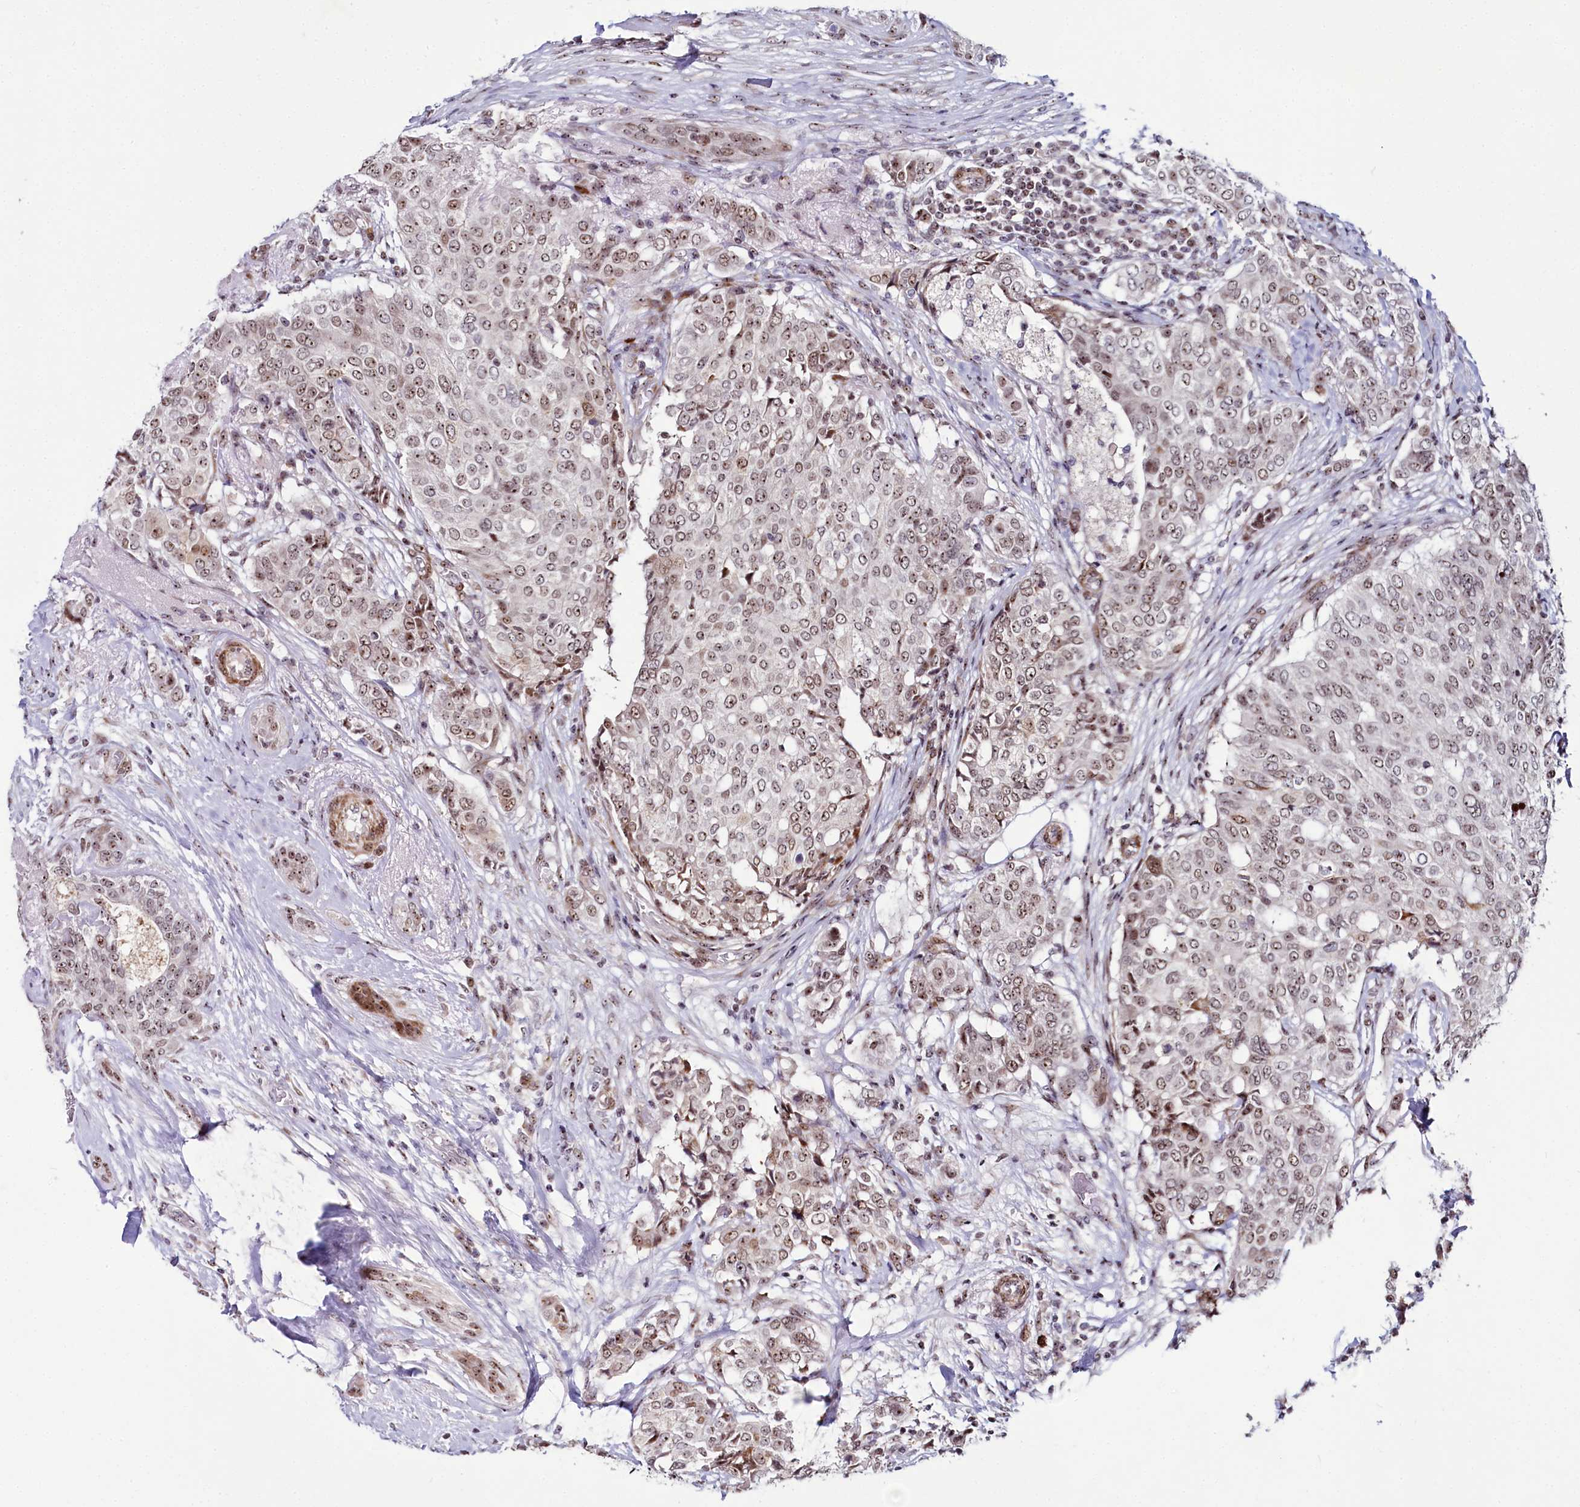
{"staining": {"intensity": "weak", "quantity": ">75%", "location": "nuclear"}, "tissue": "breast cancer", "cell_type": "Tumor cells", "image_type": "cancer", "snomed": [{"axis": "morphology", "description": "Lobular carcinoma"}, {"axis": "topography", "description": "Breast"}], "caption": "Immunohistochemical staining of lobular carcinoma (breast) reveals low levels of weak nuclear protein positivity in approximately >75% of tumor cells.", "gene": "TCOF1", "patient": {"sex": "female", "age": 51}}